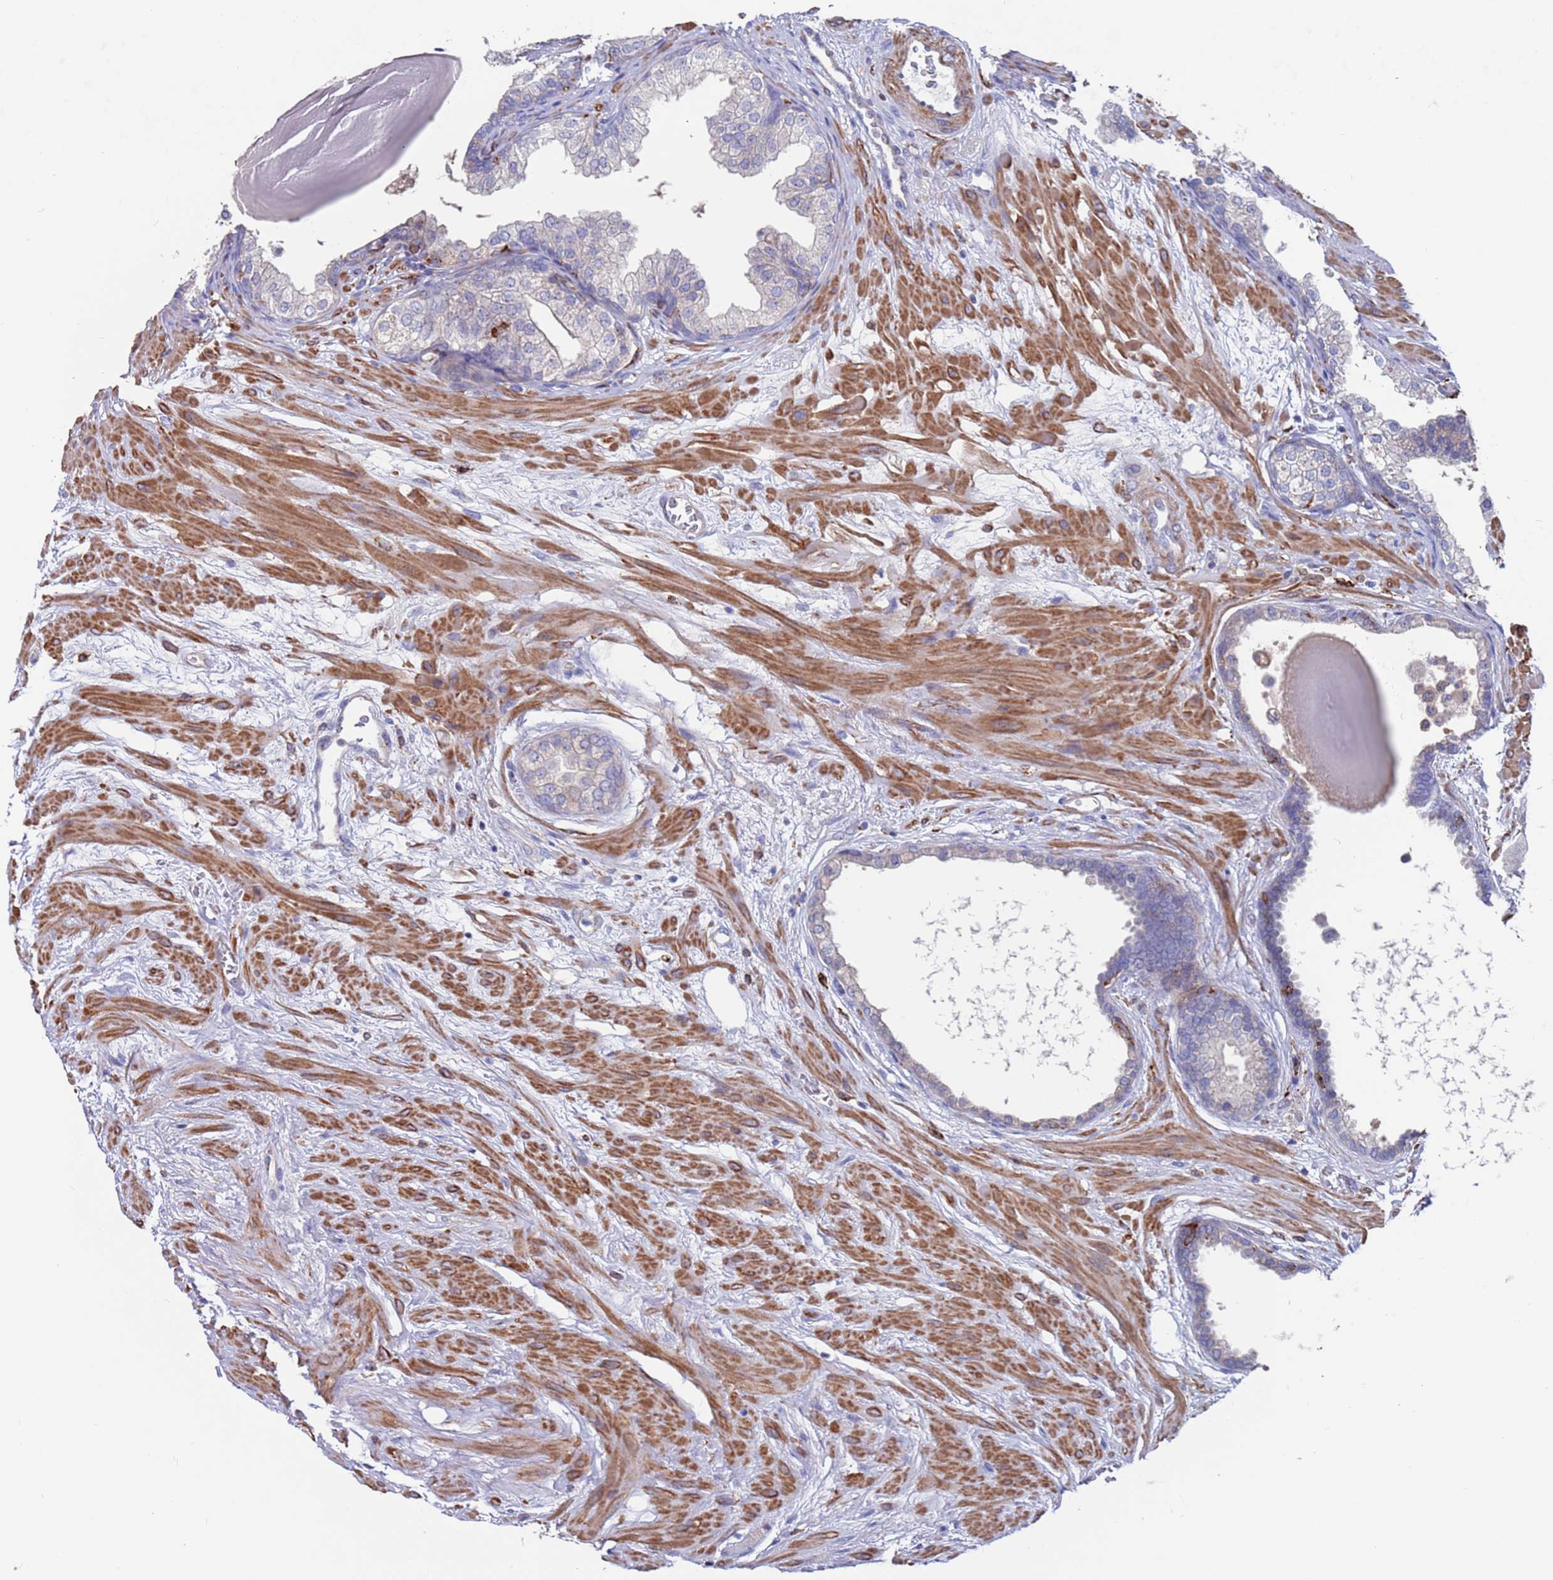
{"staining": {"intensity": "negative", "quantity": "none", "location": "none"}, "tissue": "prostate", "cell_type": "Glandular cells", "image_type": "normal", "snomed": [{"axis": "morphology", "description": "Normal tissue, NOS"}, {"axis": "topography", "description": "Prostate"}], "caption": "IHC micrograph of normal human prostate stained for a protein (brown), which shows no positivity in glandular cells. The staining was performed using DAB to visualize the protein expression in brown, while the nuclei were stained in blue with hematoxylin (Magnification: 20x).", "gene": "GREB1L", "patient": {"sex": "male", "age": 48}}